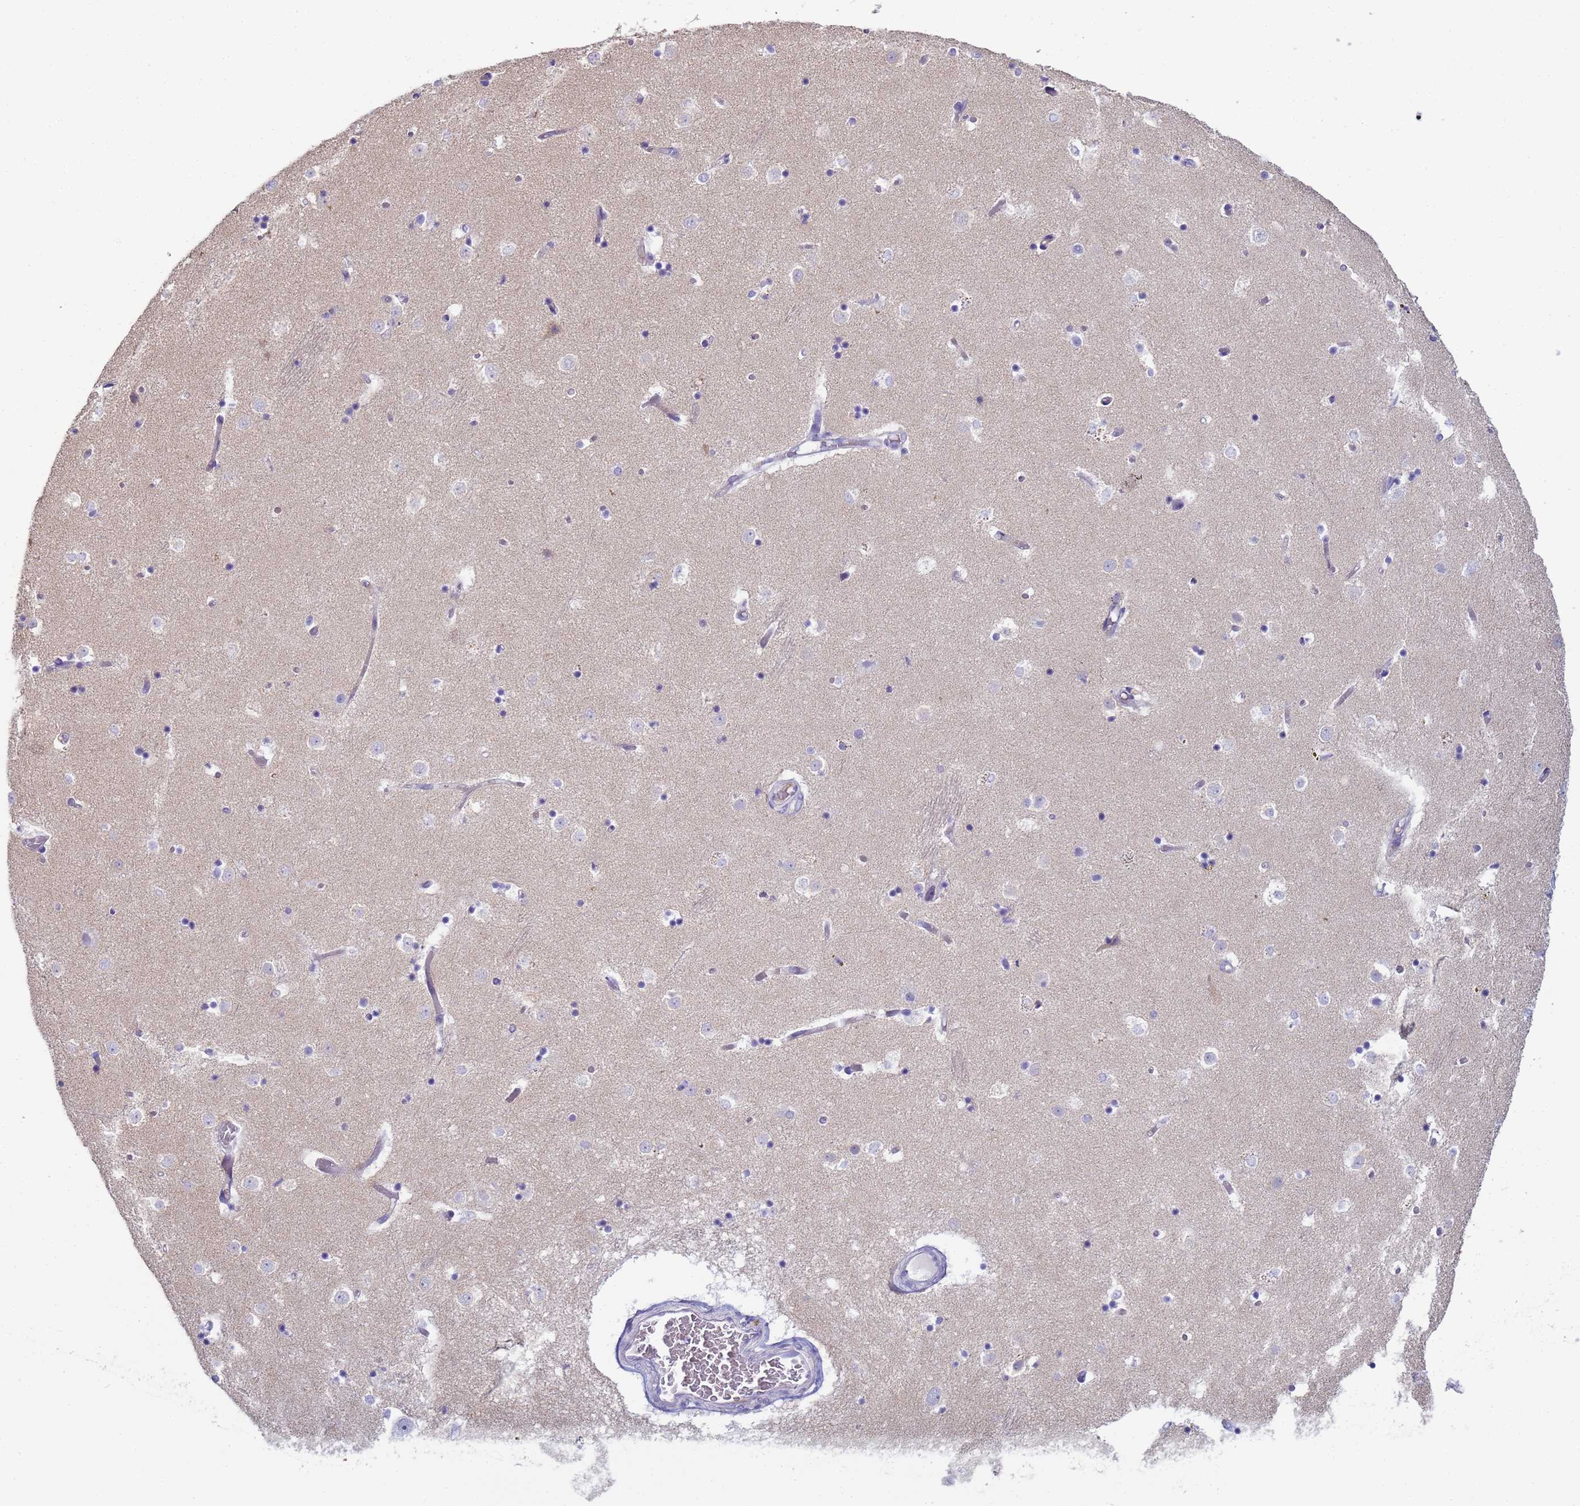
{"staining": {"intensity": "negative", "quantity": "none", "location": "none"}, "tissue": "caudate", "cell_type": "Glial cells", "image_type": "normal", "snomed": [{"axis": "morphology", "description": "Normal tissue, NOS"}, {"axis": "topography", "description": "Lateral ventricle wall"}], "caption": "Caudate stained for a protein using IHC exhibits no positivity glial cells.", "gene": "CR1", "patient": {"sex": "female", "age": 52}}